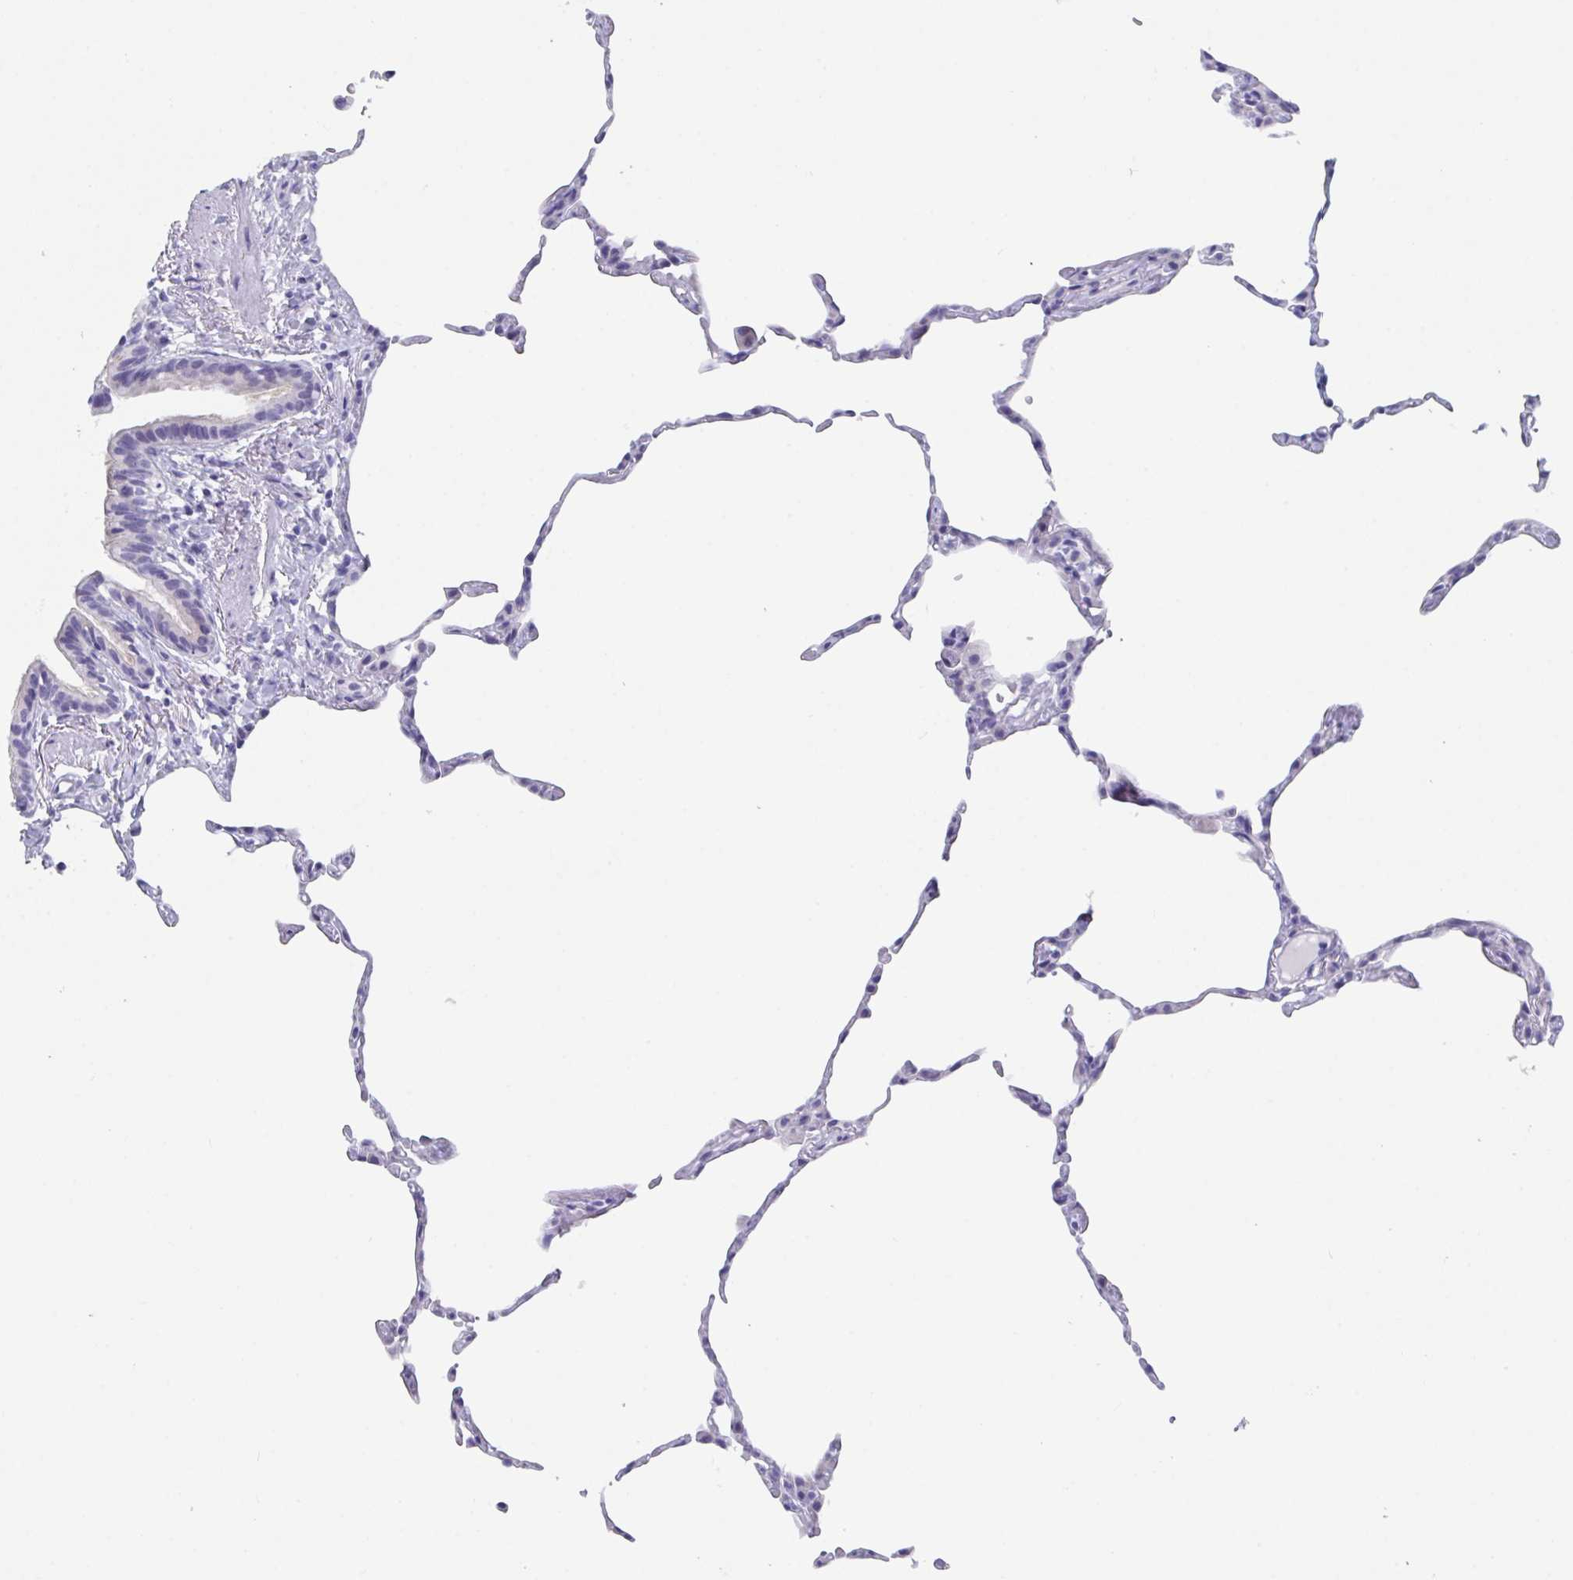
{"staining": {"intensity": "negative", "quantity": "none", "location": "none"}, "tissue": "lung", "cell_type": "Alveolar cells", "image_type": "normal", "snomed": [{"axis": "morphology", "description": "Normal tissue, NOS"}, {"axis": "topography", "description": "Lung"}], "caption": "The immunohistochemistry histopathology image has no significant staining in alveolar cells of lung.", "gene": "ZPBP", "patient": {"sex": "female", "age": 57}}